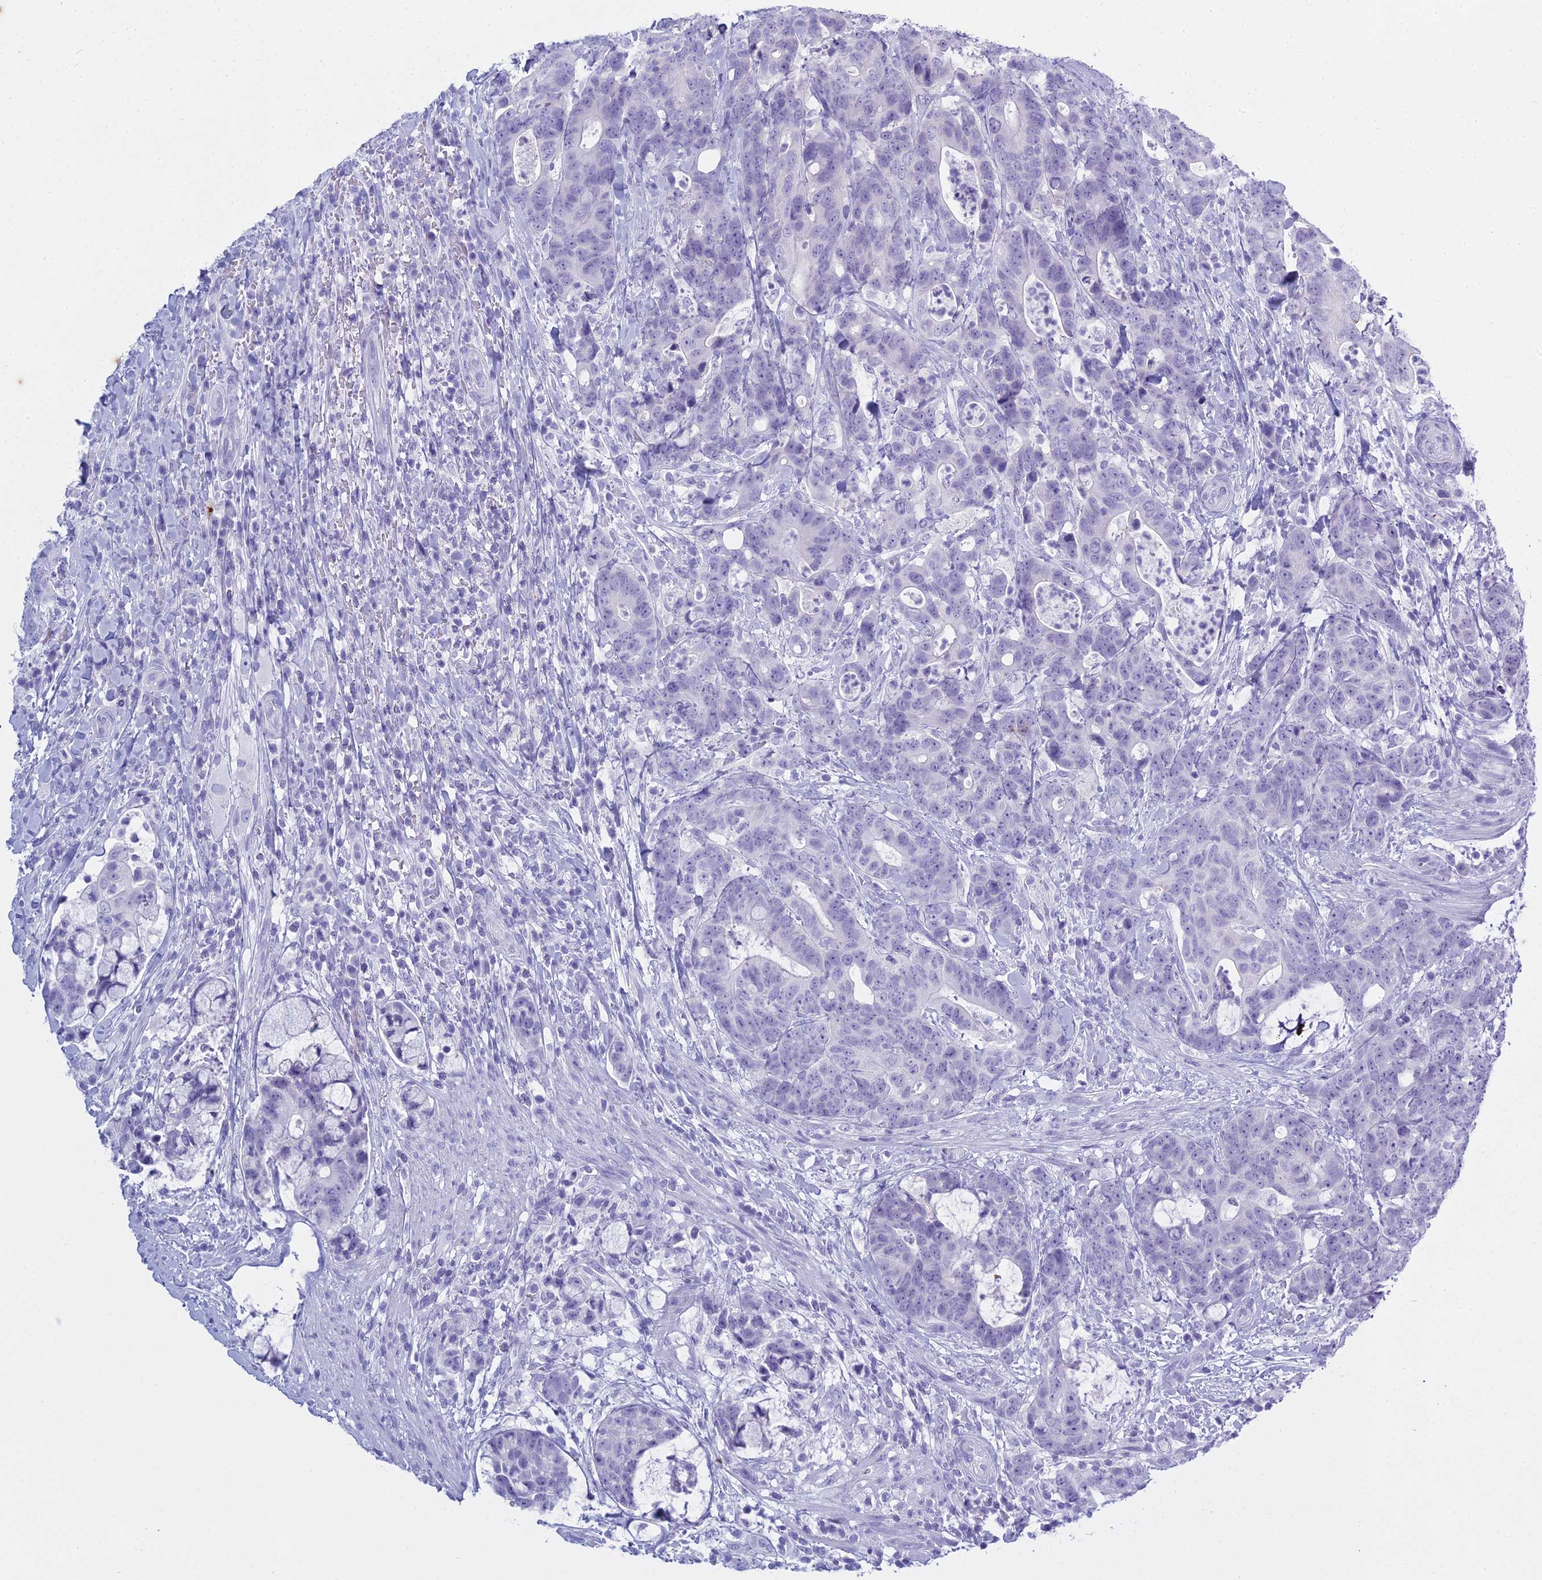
{"staining": {"intensity": "negative", "quantity": "none", "location": "none"}, "tissue": "colorectal cancer", "cell_type": "Tumor cells", "image_type": "cancer", "snomed": [{"axis": "morphology", "description": "Adenocarcinoma, NOS"}, {"axis": "topography", "description": "Colon"}], "caption": "High power microscopy micrograph of an immunohistochemistry (IHC) histopathology image of colorectal adenocarcinoma, revealing no significant staining in tumor cells. The staining is performed using DAB brown chromogen with nuclei counter-stained in using hematoxylin.", "gene": "HMGB4", "patient": {"sex": "female", "age": 82}}